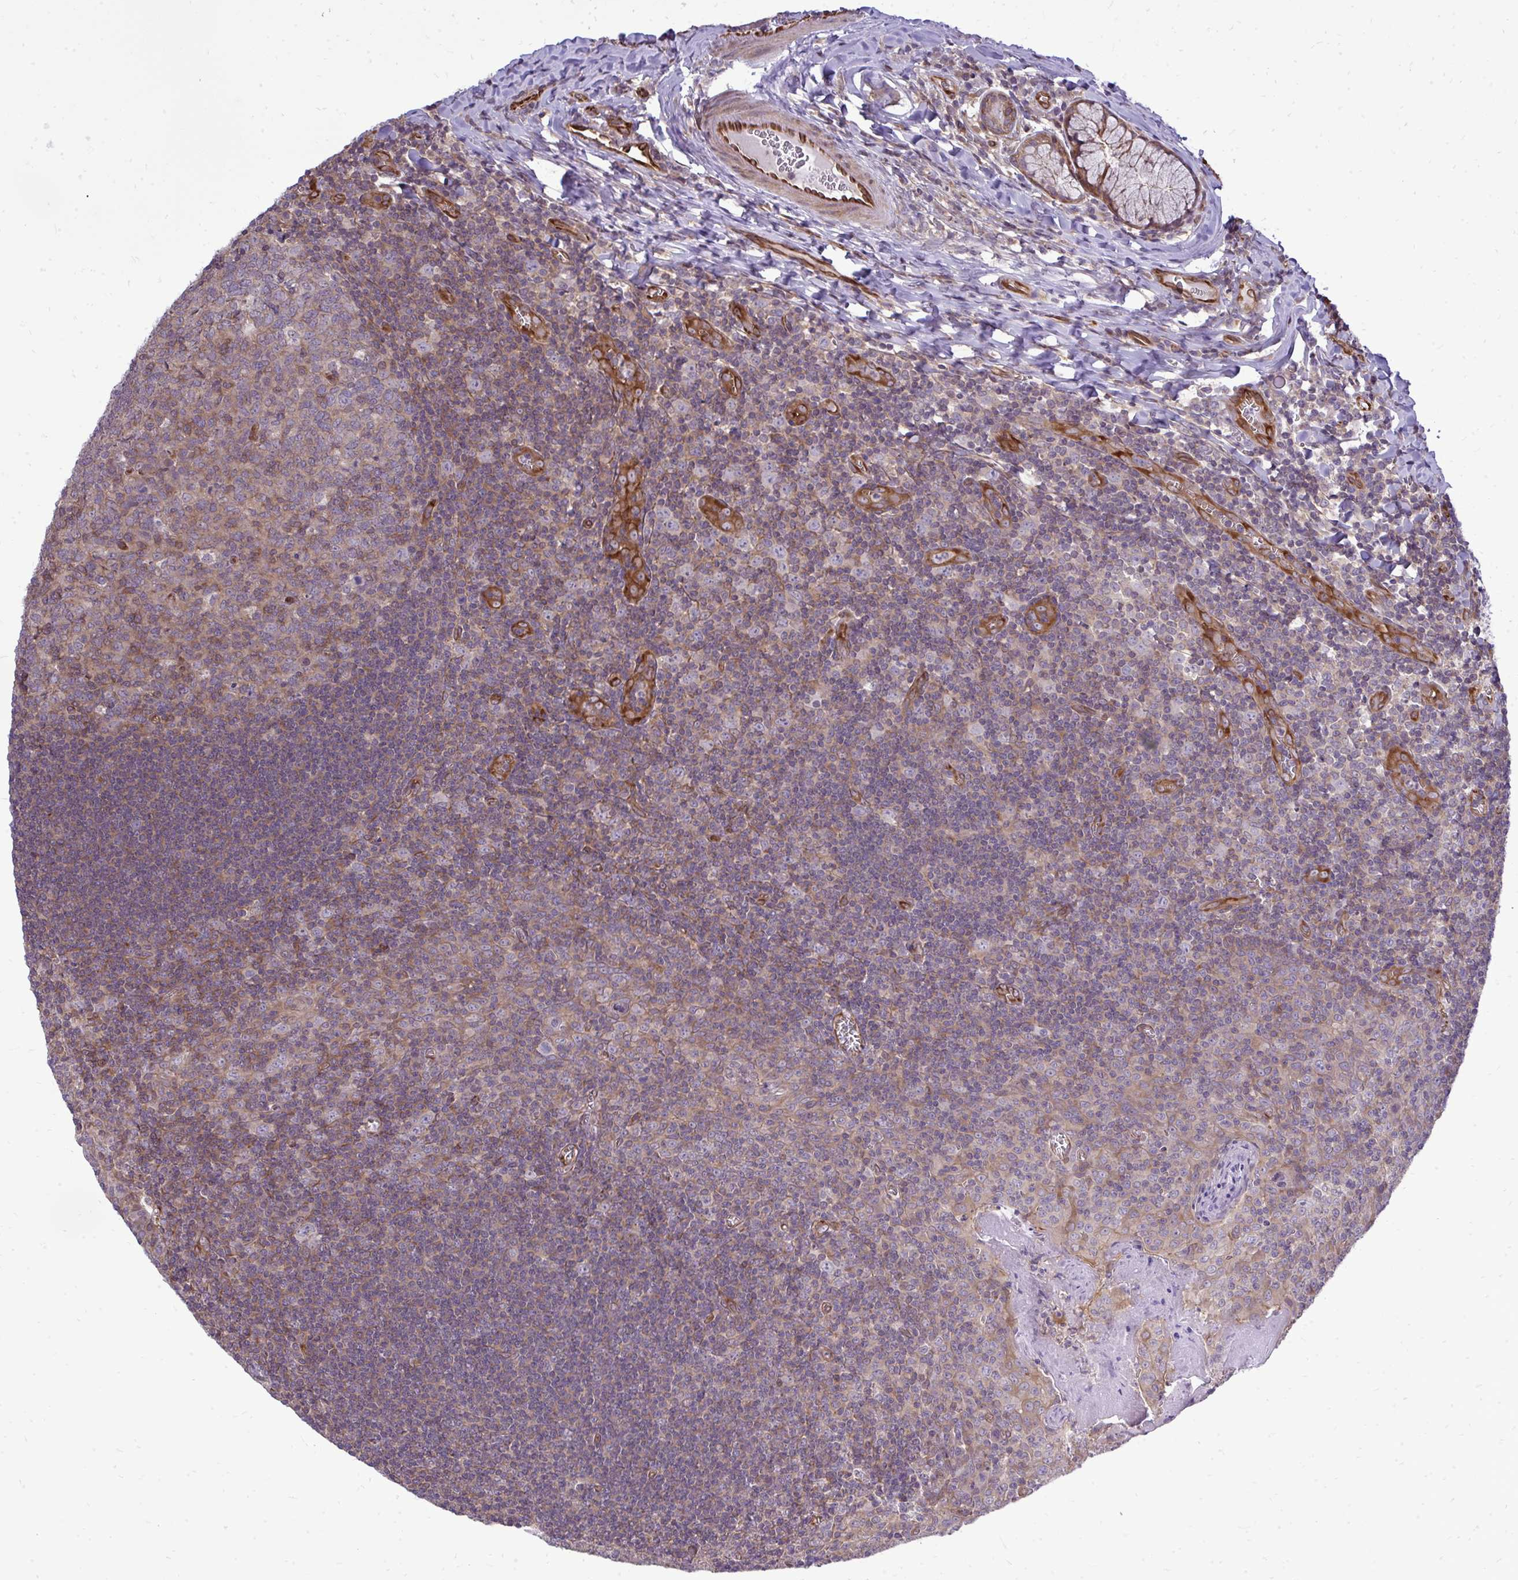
{"staining": {"intensity": "weak", "quantity": ">75%", "location": "cytoplasmic/membranous"}, "tissue": "tonsil", "cell_type": "Germinal center cells", "image_type": "normal", "snomed": [{"axis": "morphology", "description": "Normal tissue, NOS"}, {"axis": "morphology", "description": "Inflammation, NOS"}, {"axis": "topography", "description": "Tonsil"}], "caption": "IHC of benign tonsil reveals low levels of weak cytoplasmic/membranous staining in about >75% of germinal center cells.", "gene": "FUT10", "patient": {"sex": "female", "age": 31}}